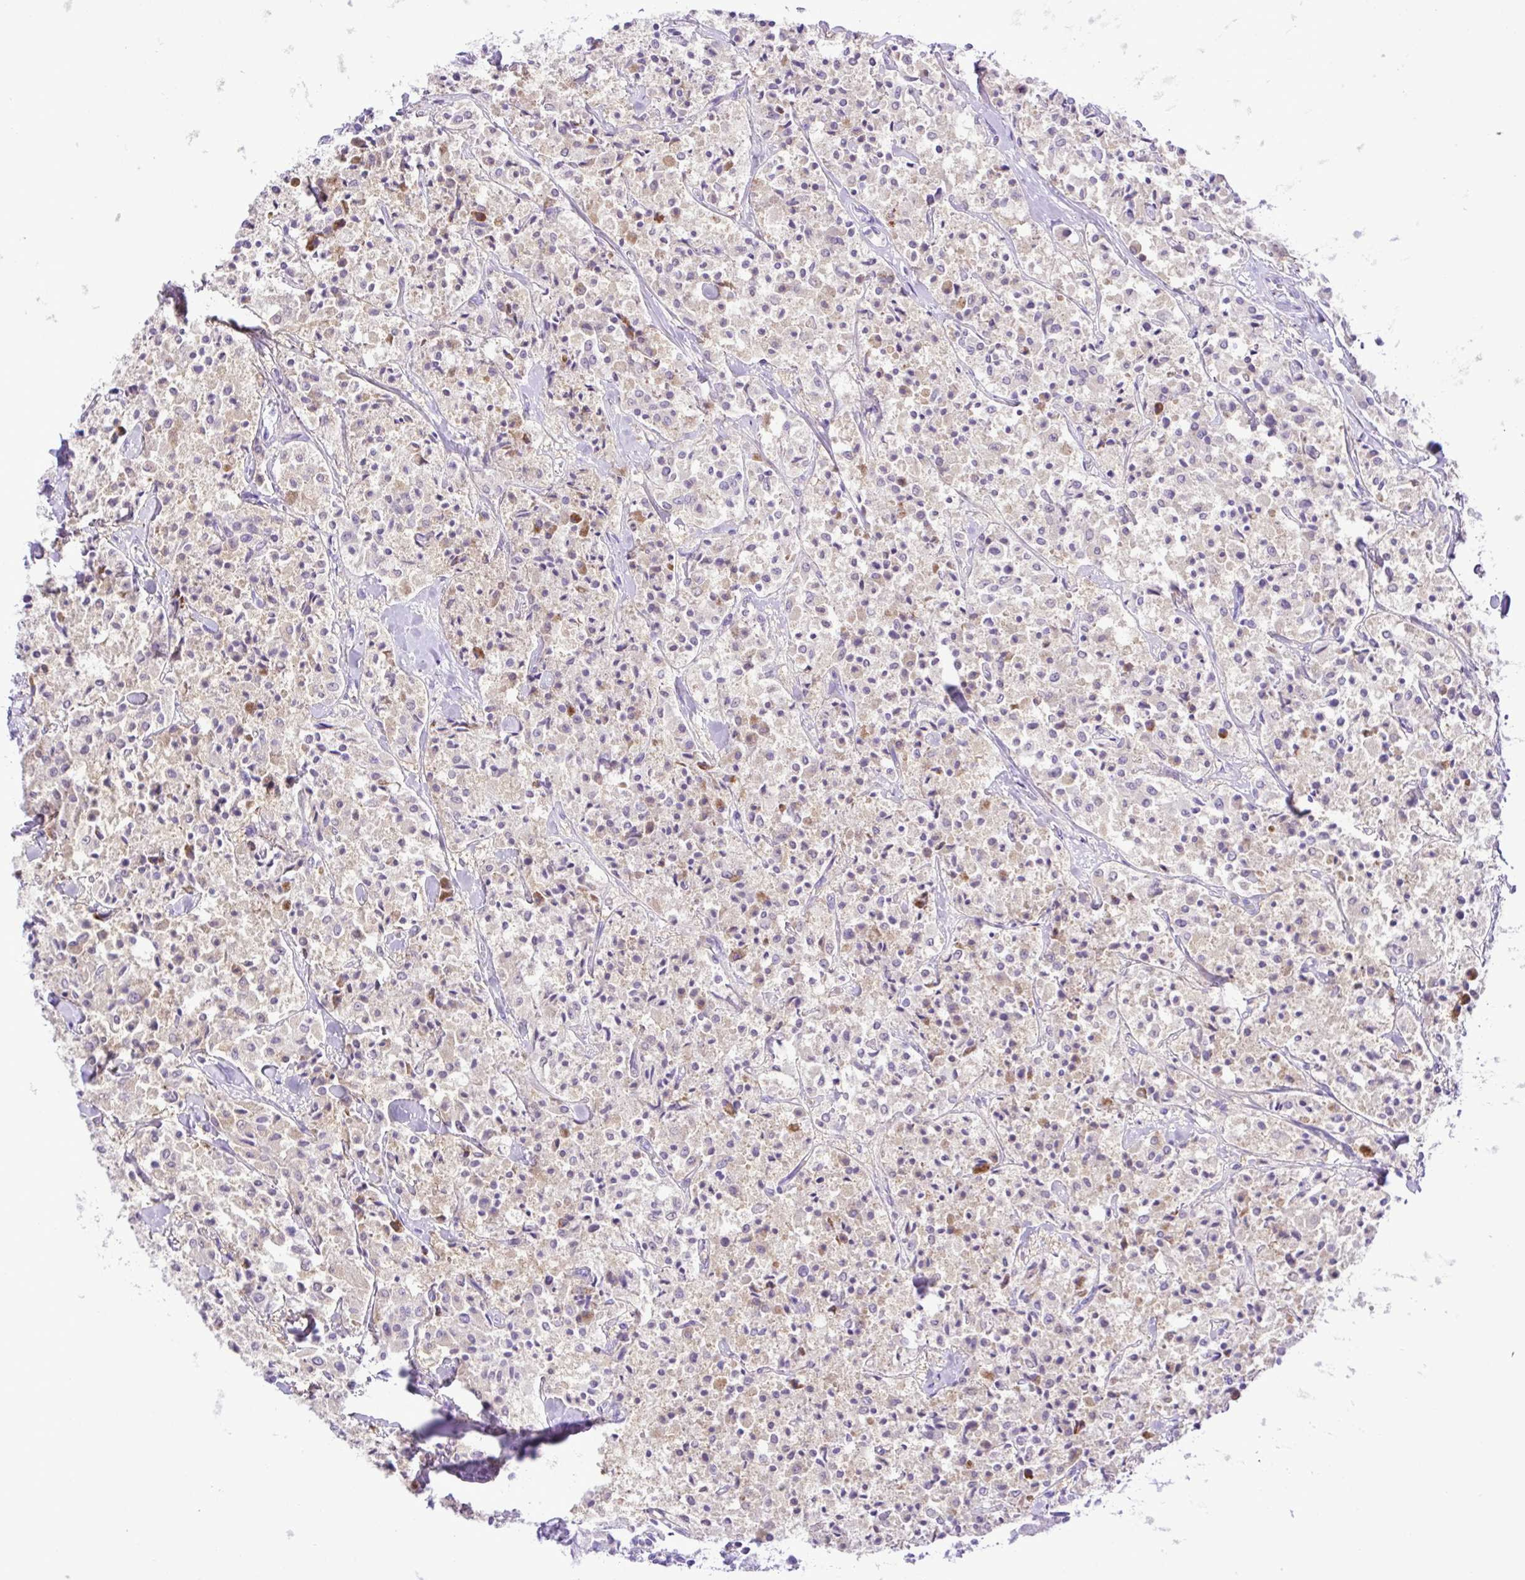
{"staining": {"intensity": "weak", "quantity": "<25%", "location": "cytoplasmic/membranous"}, "tissue": "carcinoid", "cell_type": "Tumor cells", "image_type": "cancer", "snomed": [{"axis": "morphology", "description": "Carcinoid, malignant, NOS"}, {"axis": "topography", "description": "Lung"}], "caption": "Immunohistochemical staining of carcinoid (malignant) demonstrates no significant positivity in tumor cells. The staining is performed using DAB (3,3'-diaminobenzidine) brown chromogen with nuclei counter-stained in using hematoxylin.", "gene": "SYT1", "patient": {"sex": "male", "age": 71}}